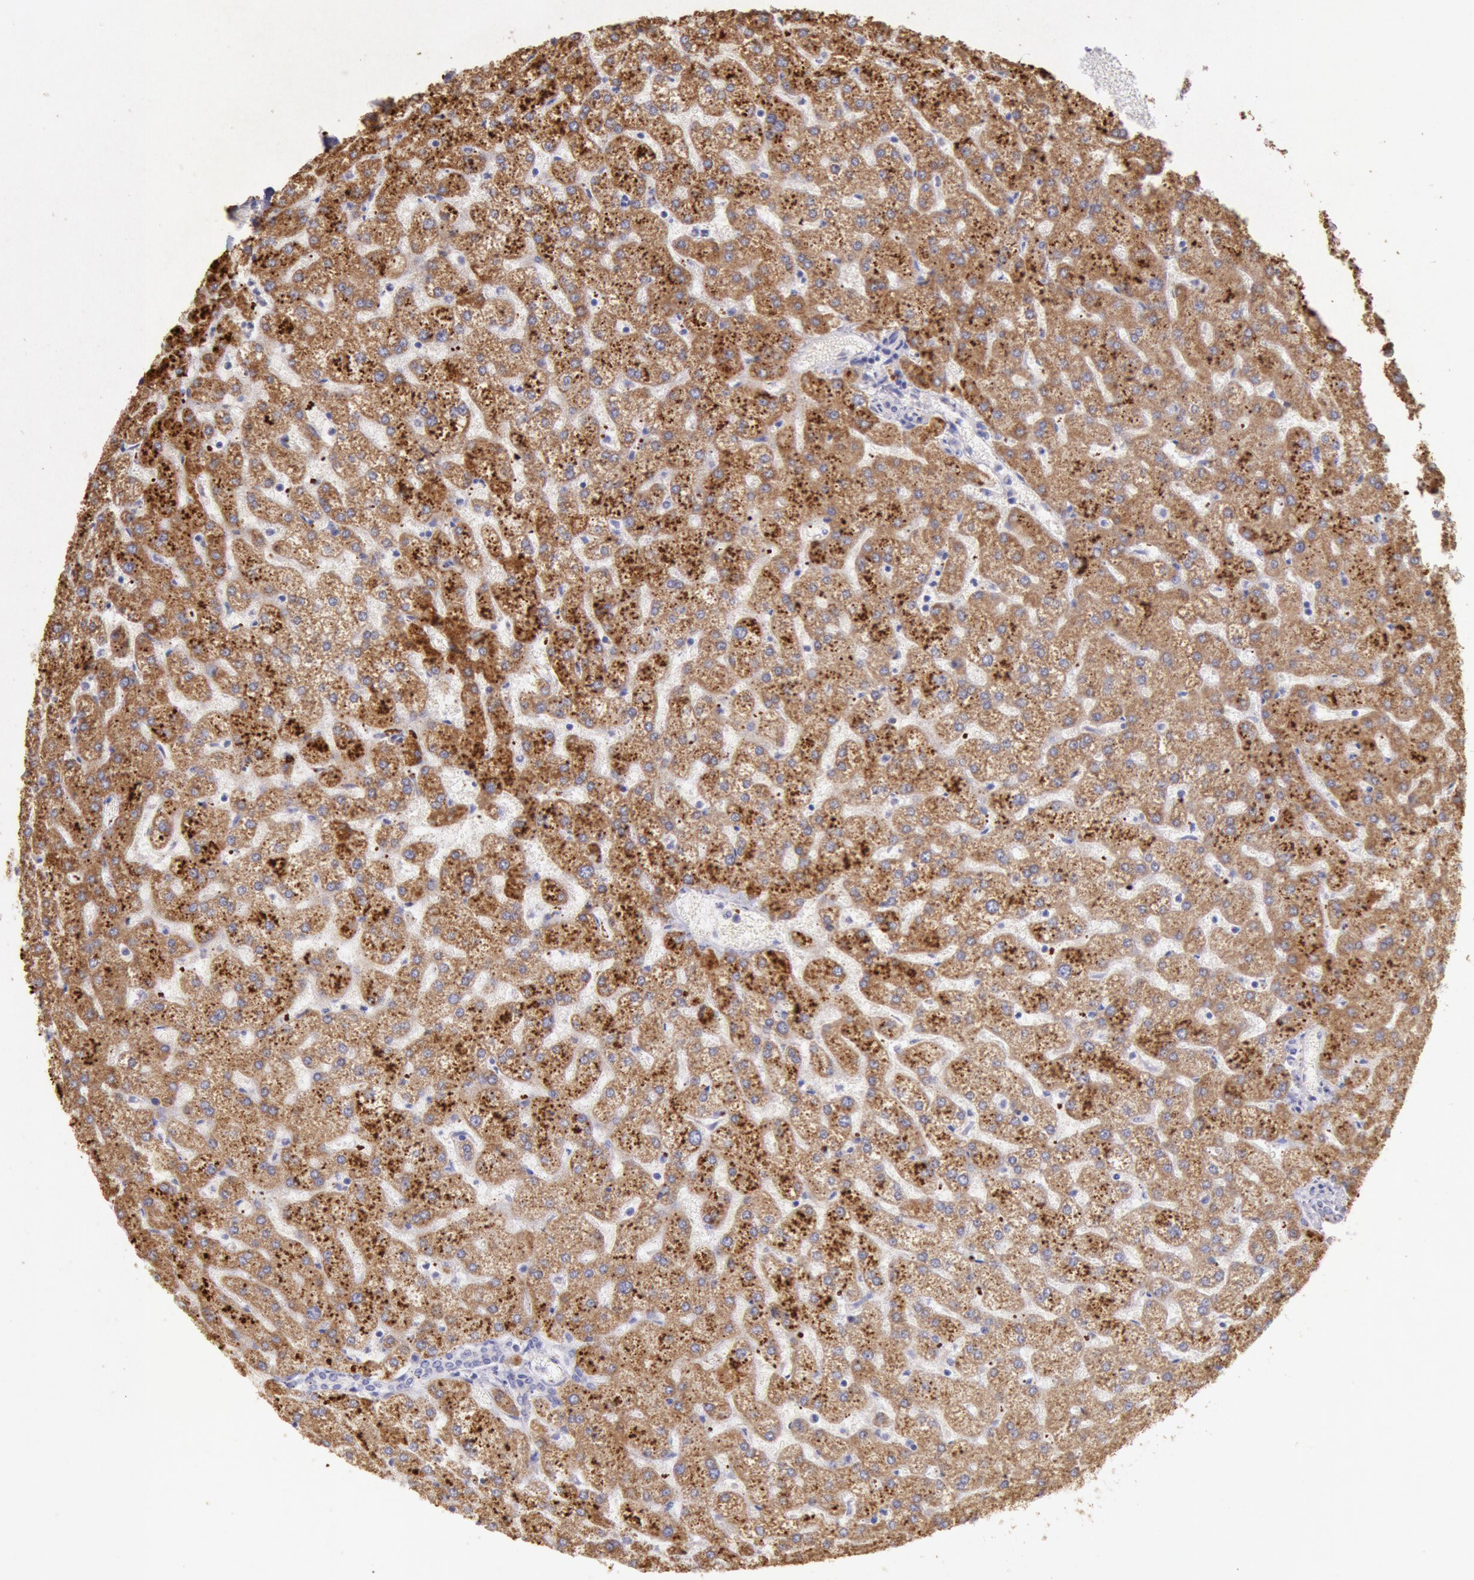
{"staining": {"intensity": "negative", "quantity": "none", "location": "none"}, "tissue": "liver", "cell_type": "Cholangiocytes", "image_type": "normal", "snomed": [{"axis": "morphology", "description": "Normal tissue, NOS"}, {"axis": "topography", "description": "Liver"}], "caption": "This photomicrograph is of normal liver stained with IHC to label a protein in brown with the nuclei are counter-stained blue. There is no positivity in cholangiocytes.", "gene": "FRMD6", "patient": {"sex": "female", "age": 32}}